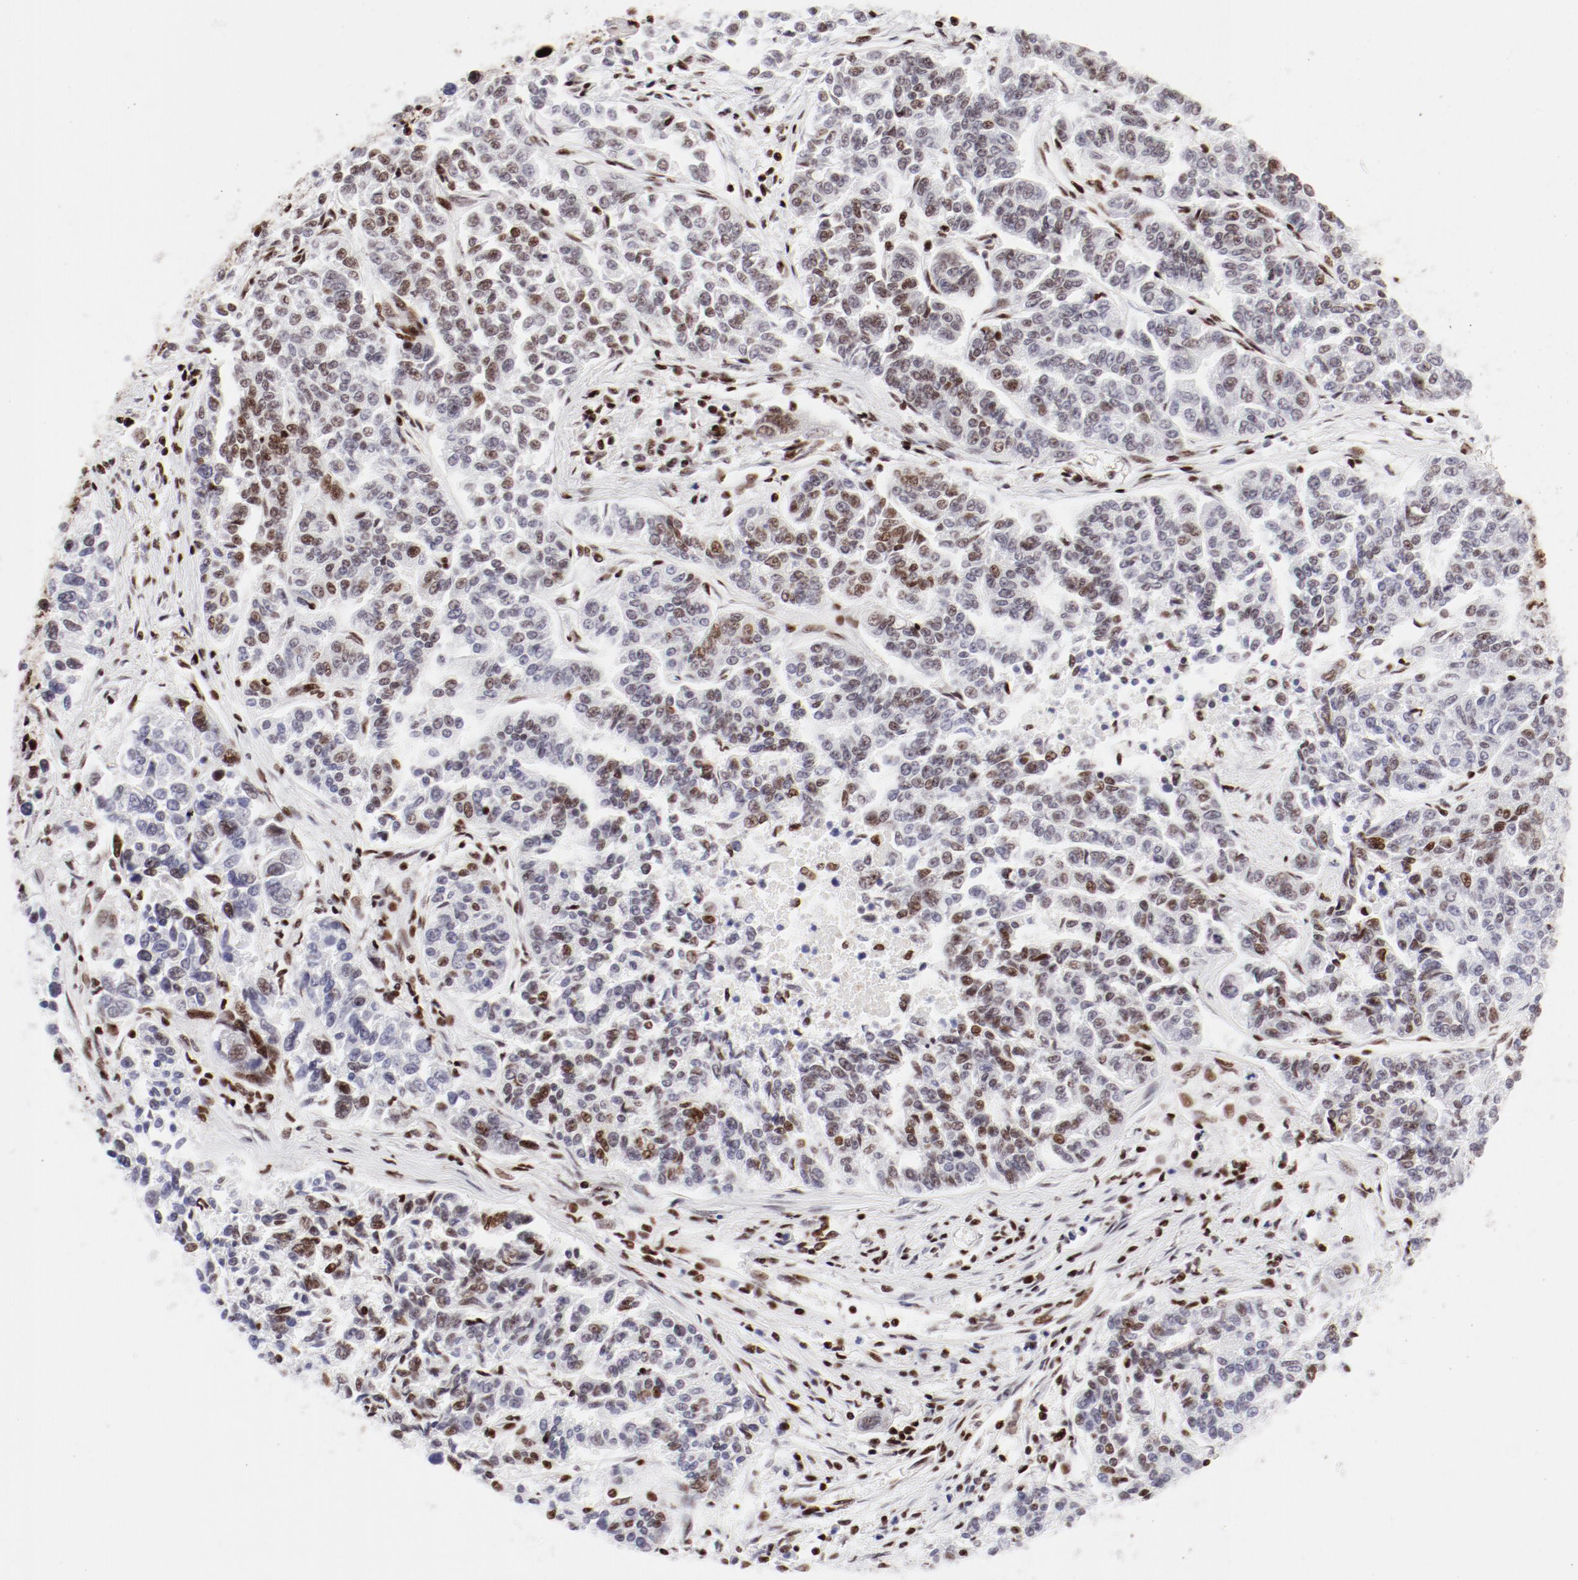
{"staining": {"intensity": "strong", "quantity": "25%-75%", "location": "nuclear"}, "tissue": "lung cancer", "cell_type": "Tumor cells", "image_type": "cancer", "snomed": [{"axis": "morphology", "description": "Adenocarcinoma, NOS"}, {"axis": "topography", "description": "Lung"}], "caption": "Lung cancer tissue reveals strong nuclear expression in about 25%-75% of tumor cells", "gene": "NFYB", "patient": {"sex": "male", "age": 84}}